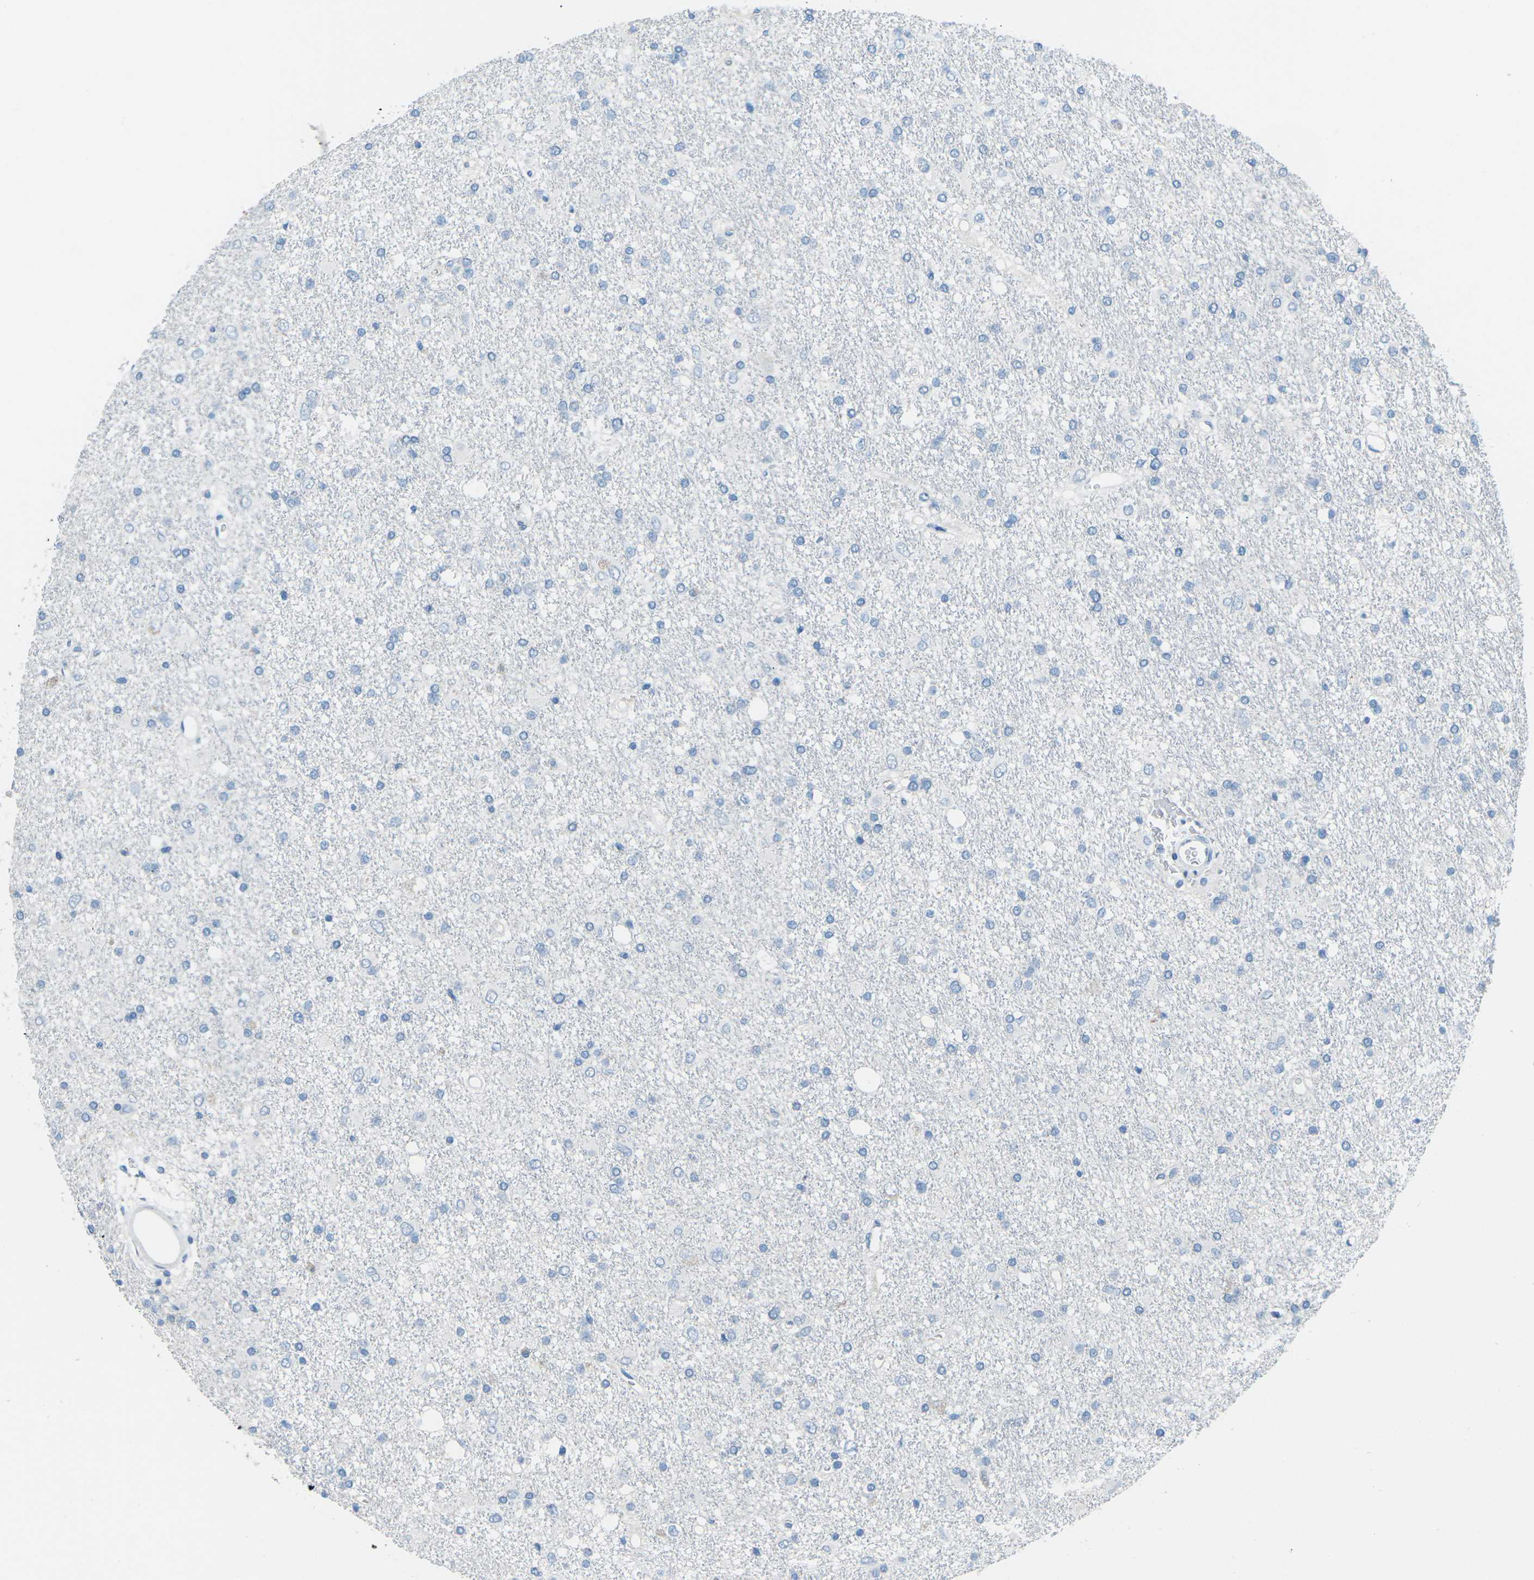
{"staining": {"intensity": "negative", "quantity": "none", "location": "none"}, "tissue": "glioma", "cell_type": "Tumor cells", "image_type": "cancer", "snomed": [{"axis": "morphology", "description": "Glioma, malignant, Low grade"}, {"axis": "topography", "description": "Brain"}], "caption": "Glioma was stained to show a protein in brown. There is no significant staining in tumor cells.", "gene": "FCN1", "patient": {"sex": "male", "age": 77}}